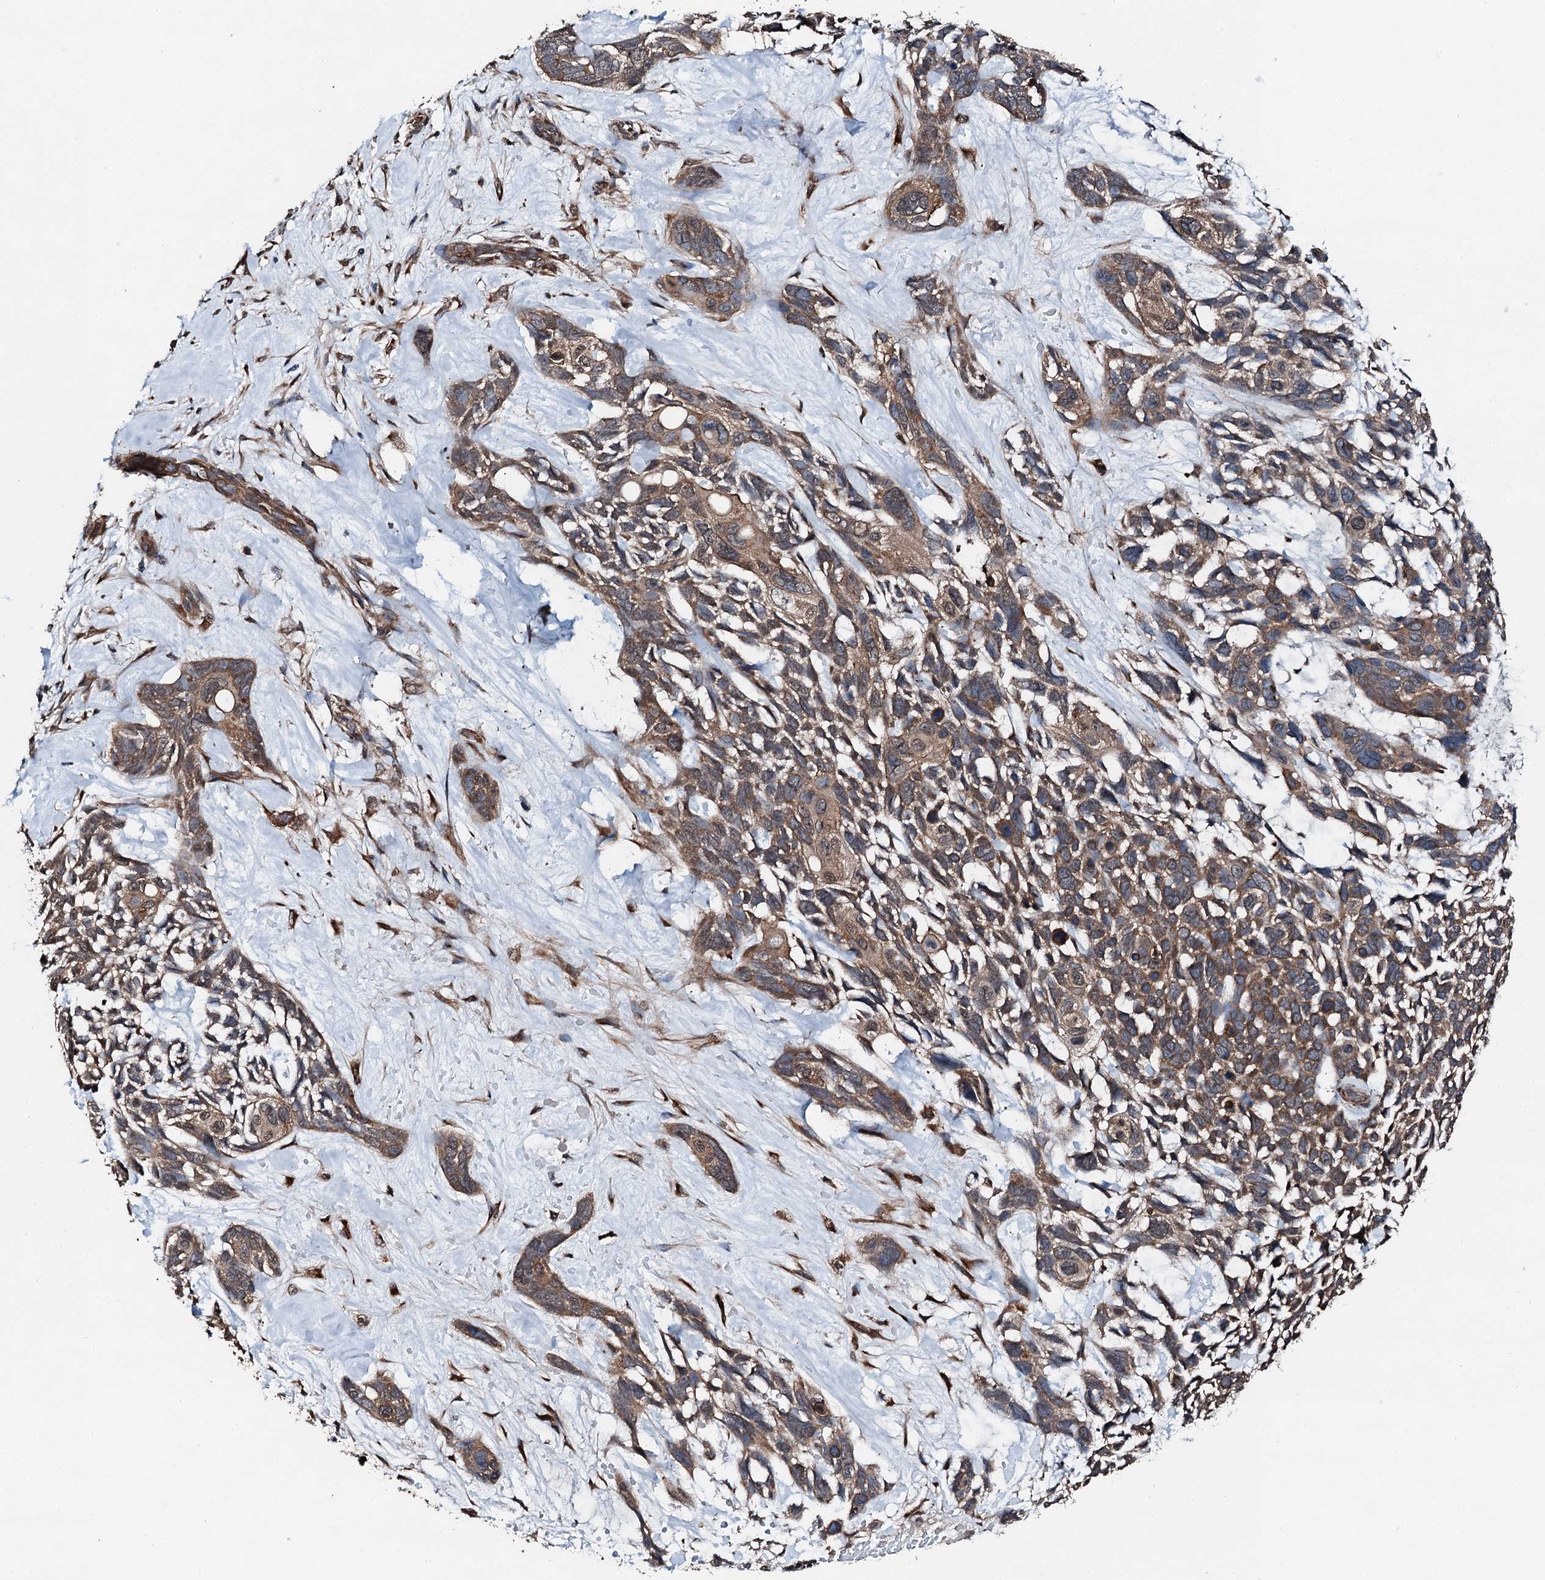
{"staining": {"intensity": "weak", "quantity": ">75%", "location": "cytoplasmic/membranous"}, "tissue": "skin cancer", "cell_type": "Tumor cells", "image_type": "cancer", "snomed": [{"axis": "morphology", "description": "Basal cell carcinoma"}, {"axis": "topography", "description": "Skin"}], "caption": "Protein staining of skin cancer tissue reveals weak cytoplasmic/membranous staining in approximately >75% of tumor cells.", "gene": "EDC4", "patient": {"sex": "male", "age": 88}}